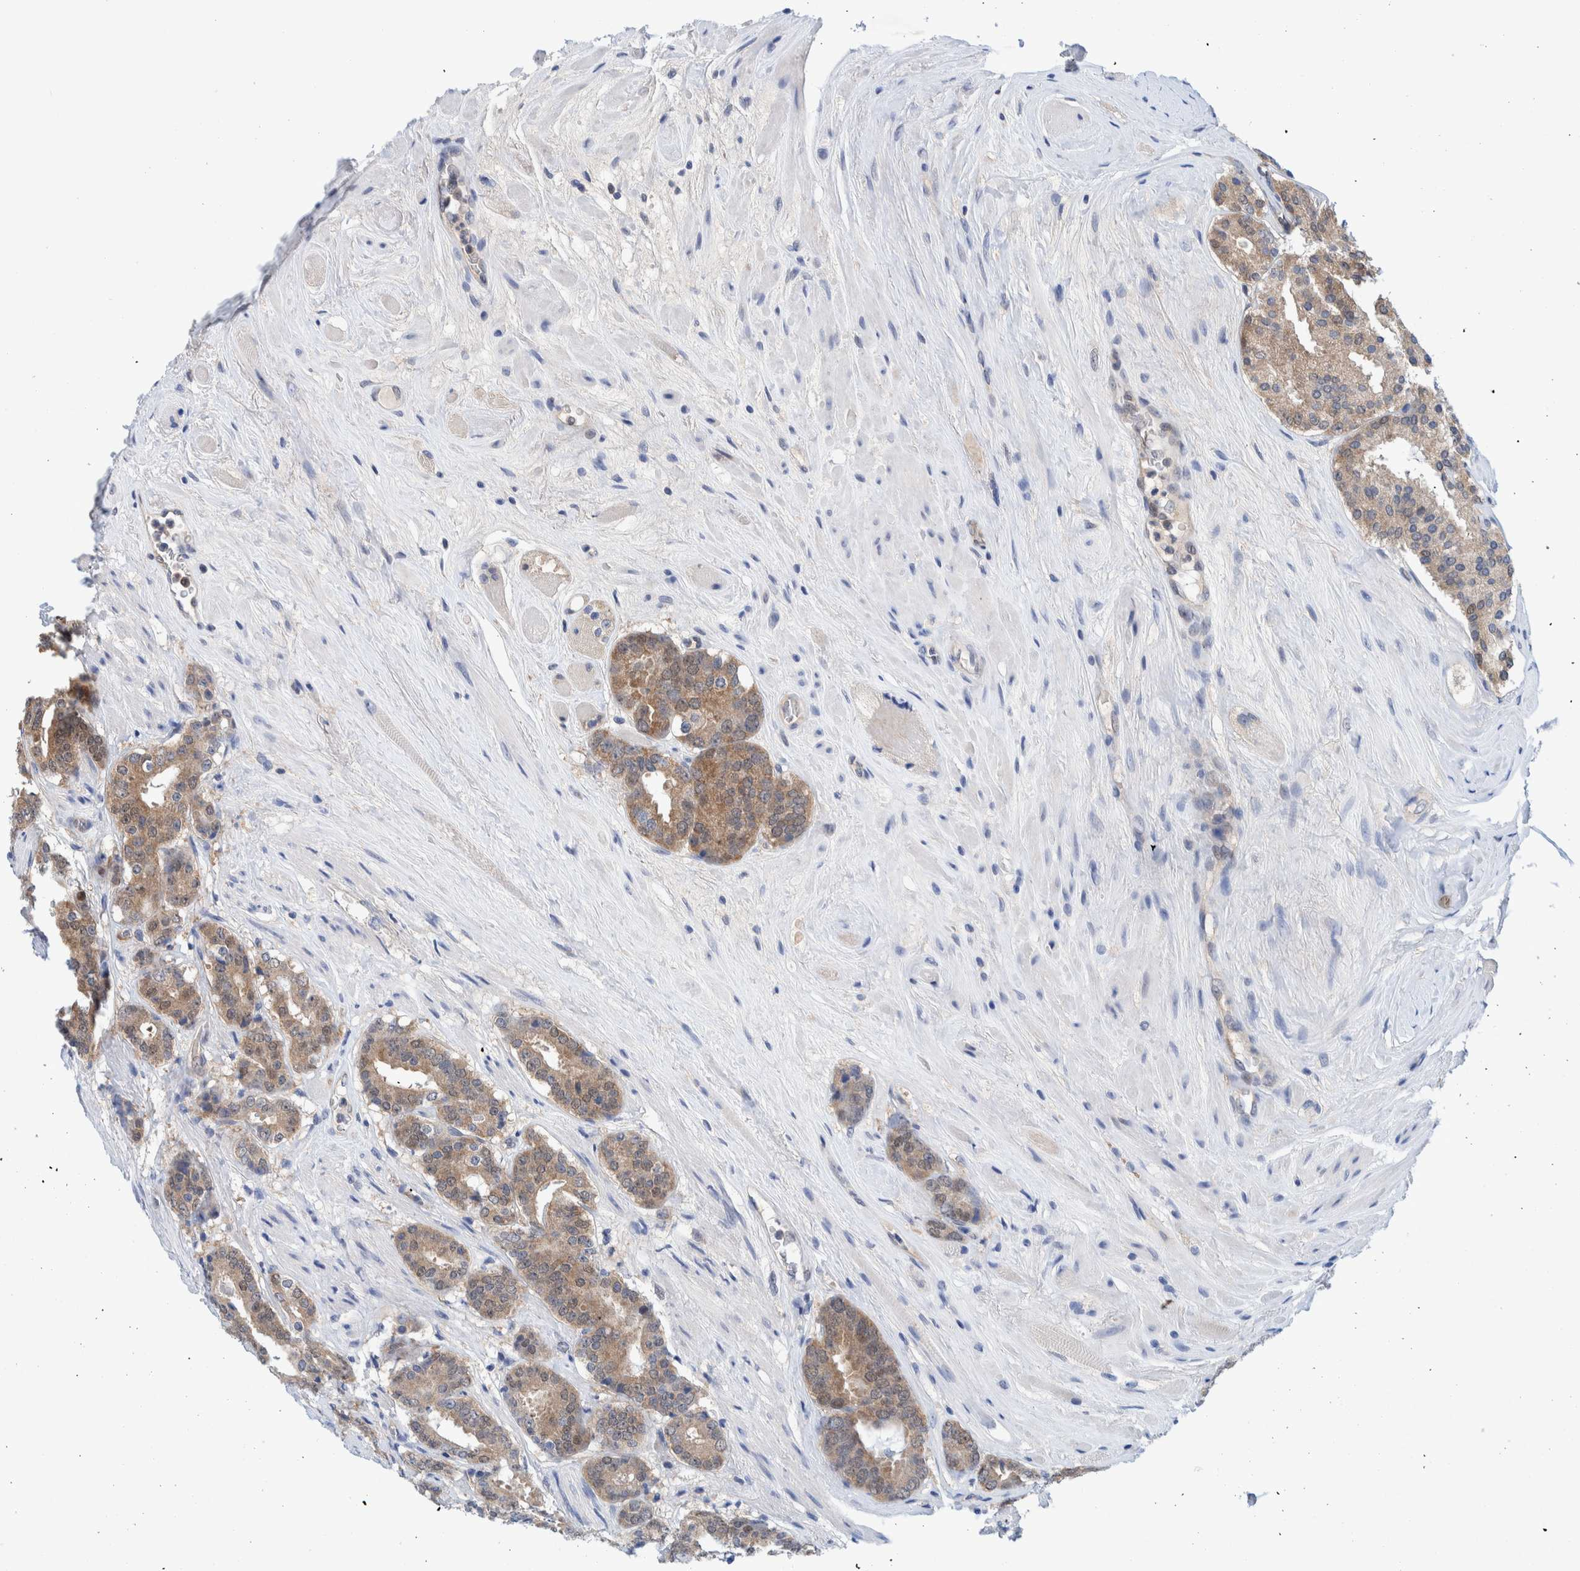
{"staining": {"intensity": "weak", "quantity": ">75%", "location": "cytoplasmic/membranous"}, "tissue": "prostate cancer", "cell_type": "Tumor cells", "image_type": "cancer", "snomed": [{"axis": "morphology", "description": "Adenocarcinoma, Low grade"}, {"axis": "topography", "description": "Prostate"}], "caption": "Tumor cells reveal low levels of weak cytoplasmic/membranous staining in approximately >75% of cells in human prostate cancer. Using DAB (3,3'-diaminobenzidine) (brown) and hematoxylin (blue) stains, captured at high magnification using brightfield microscopy.", "gene": "PFAS", "patient": {"sex": "male", "age": 69}}